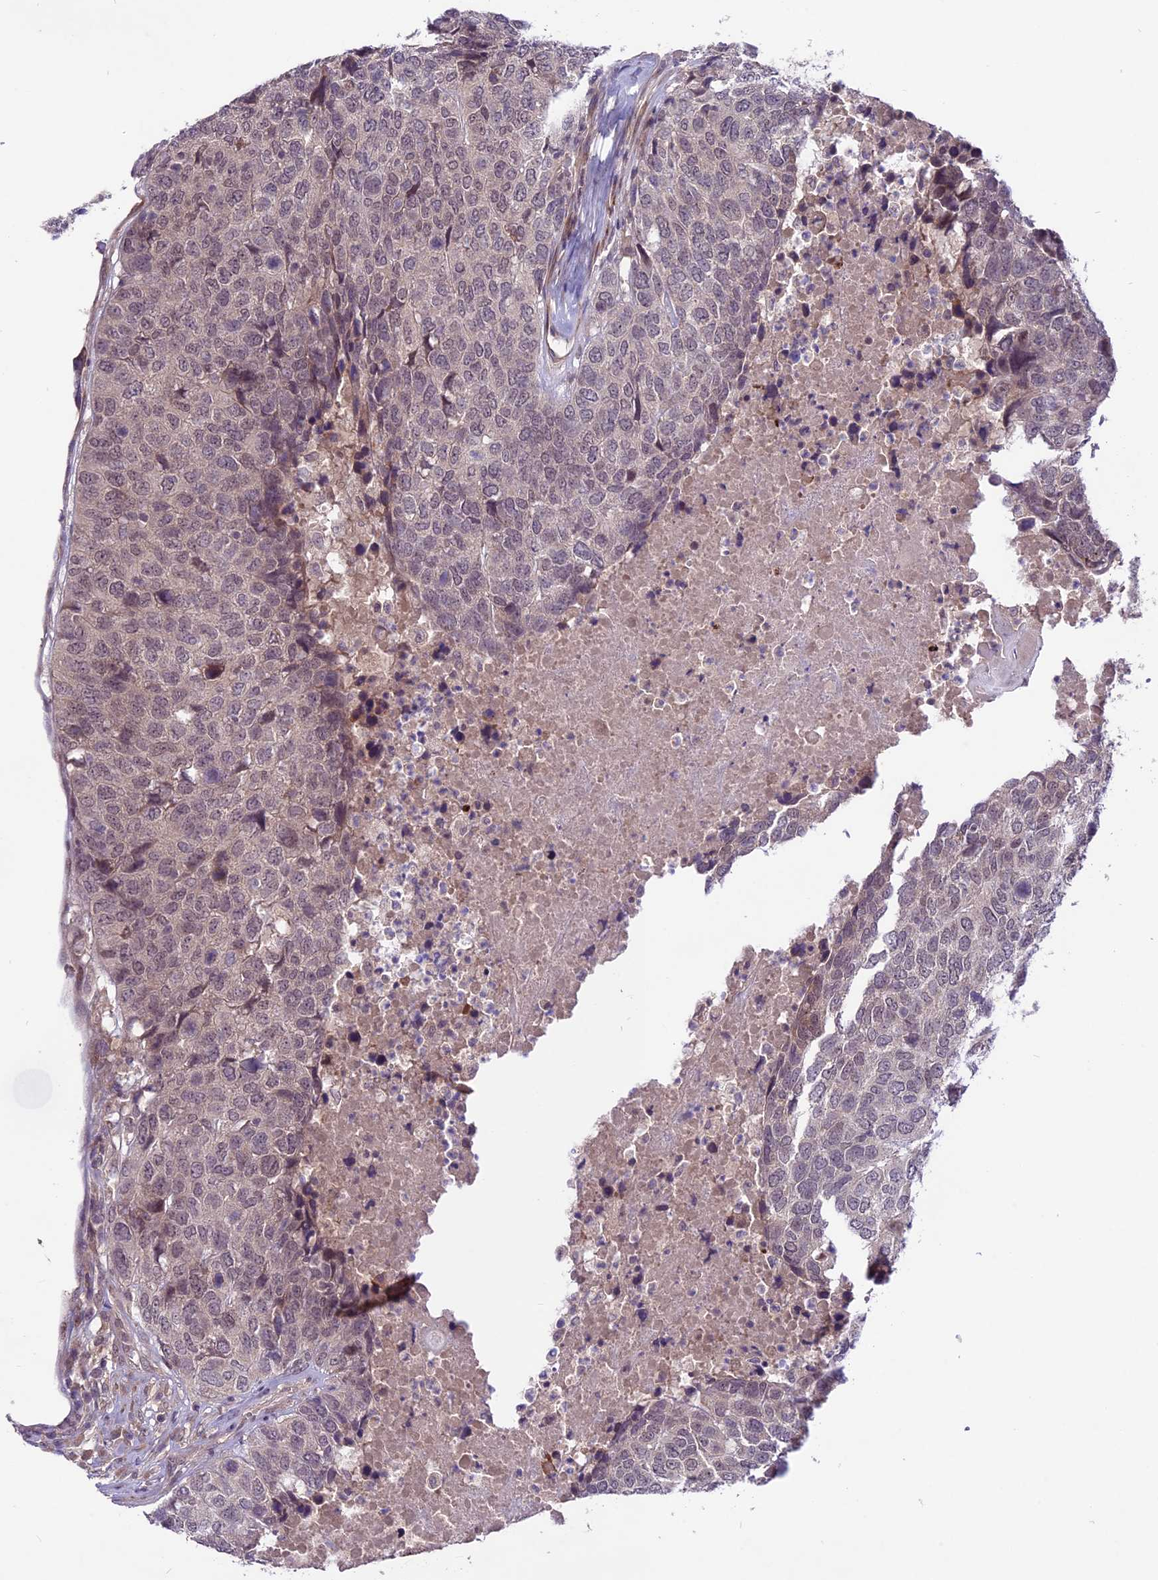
{"staining": {"intensity": "weak", "quantity": "<25%", "location": "nuclear"}, "tissue": "head and neck cancer", "cell_type": "Tumor cells", "image_type": "cancer", "snomed": [{"axis": "morphology", "description": "Squamous cell carcinoma, NOS"}, {"axis": "topography", "description": "Head-Neck"}], "caption": "Immunohistochemistry (IHC) photomicrograph of head and neck cancer (squamous cell carcinoma) stained for a protein (brown), which exhibits no staining in tumor cells. (DAB (3,3'-diaminobenzidine) immunohistochemistry, high magnification).", "gene": "SPRED1", "patient": {"sex": "male", "age": 66}}